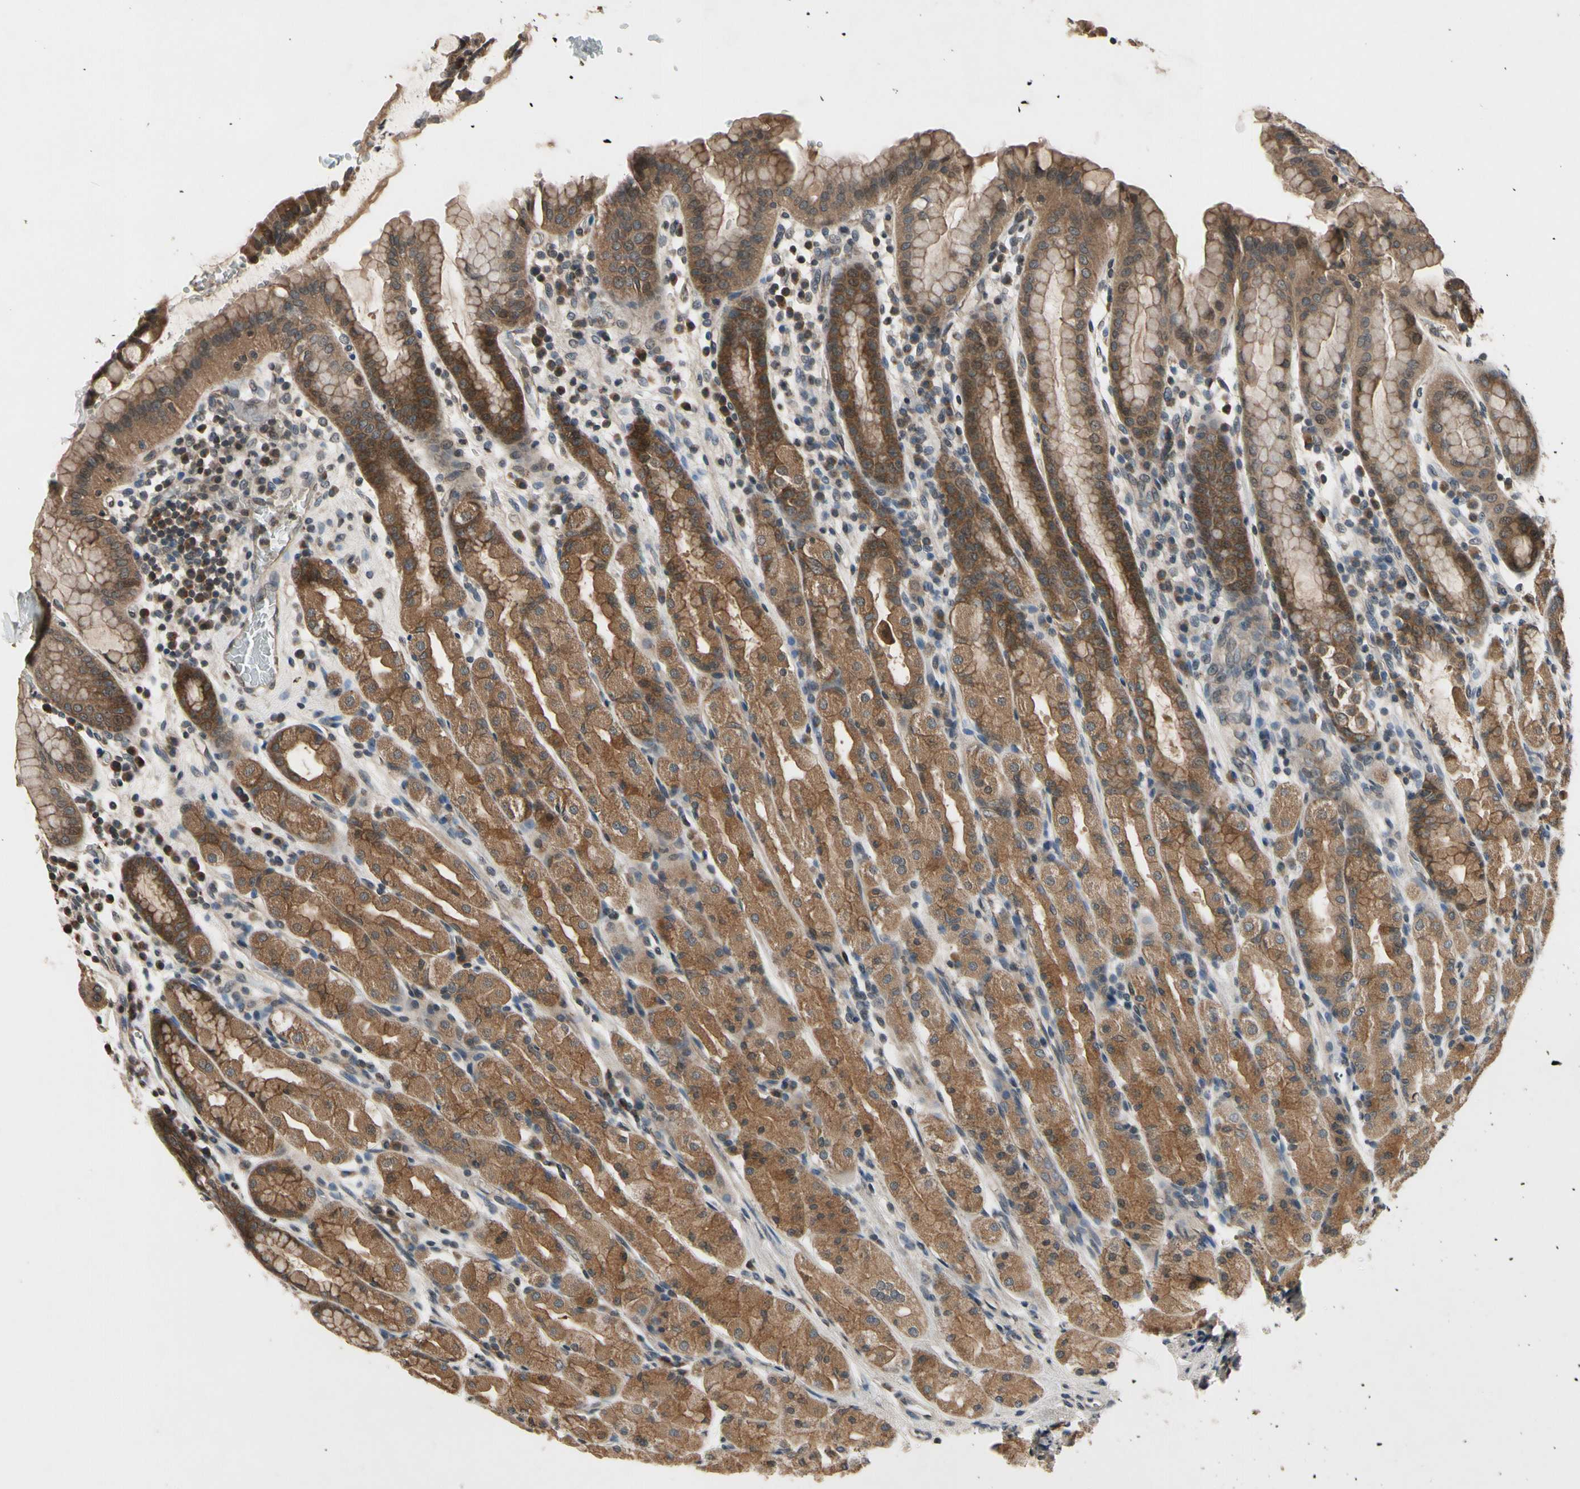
{"staining": {"intensity": "moderate", "quantity": ">75%", "location": "cytoplasmic/membranous"}, "tissue": "stomach", "cell_type": "Glandular cells", "image_type": "normal", "snomed": [{"axis": "morphology", "description": "Normal tissue, NOS"}, {"axis": "topography", "description": "Stomach, upper"}], "caption": "Moderate cytoplasmic/membranous protein expression is present in about >75% of glandular cells in stomach.", "gene": "MBTPS2", "patient": {"sex": "male", "age": 68}}